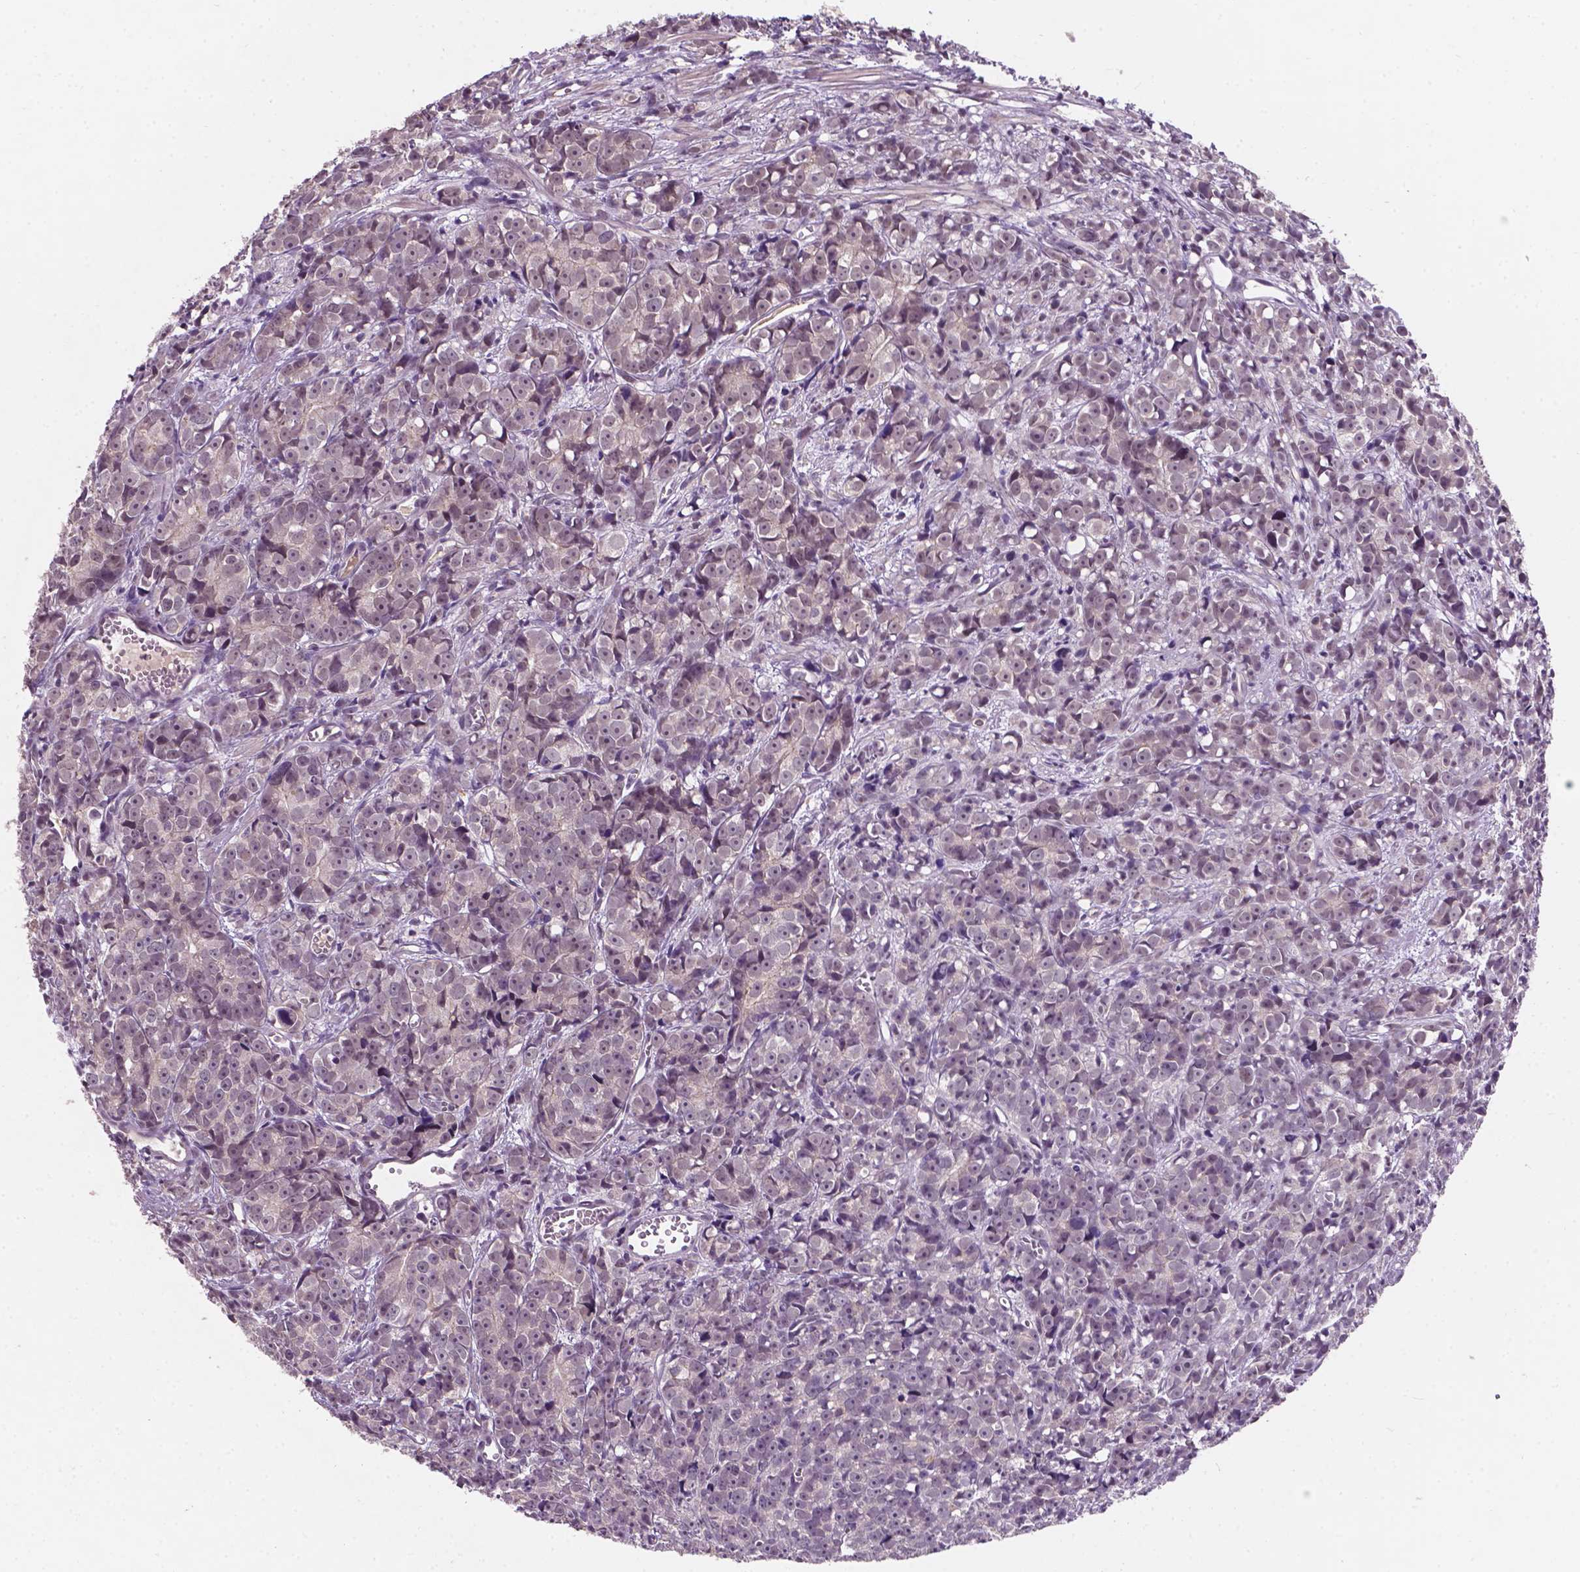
{"staining": {"intensity": "negative", "quantity": "none", "location": "none"}, "tissue": "prostate cancer", "cell_type": "Tumor cells", "image_type": "cancer", "snomed": [{"axis": "morphology", "description": "Adenocarcinoma, High grade"}, {"axis": "topography", "description": "Prostate"}], "caption": "Tumor cells show no significant expression in prostate cancer. The staining was performed using DAB to visualize the protein expression in brown, while the nuclei were stained in blue with hematoxylin (Magnification: 20x).", "gene": "GXYLT2", "patient": {"sex": "male", "age": 77}}